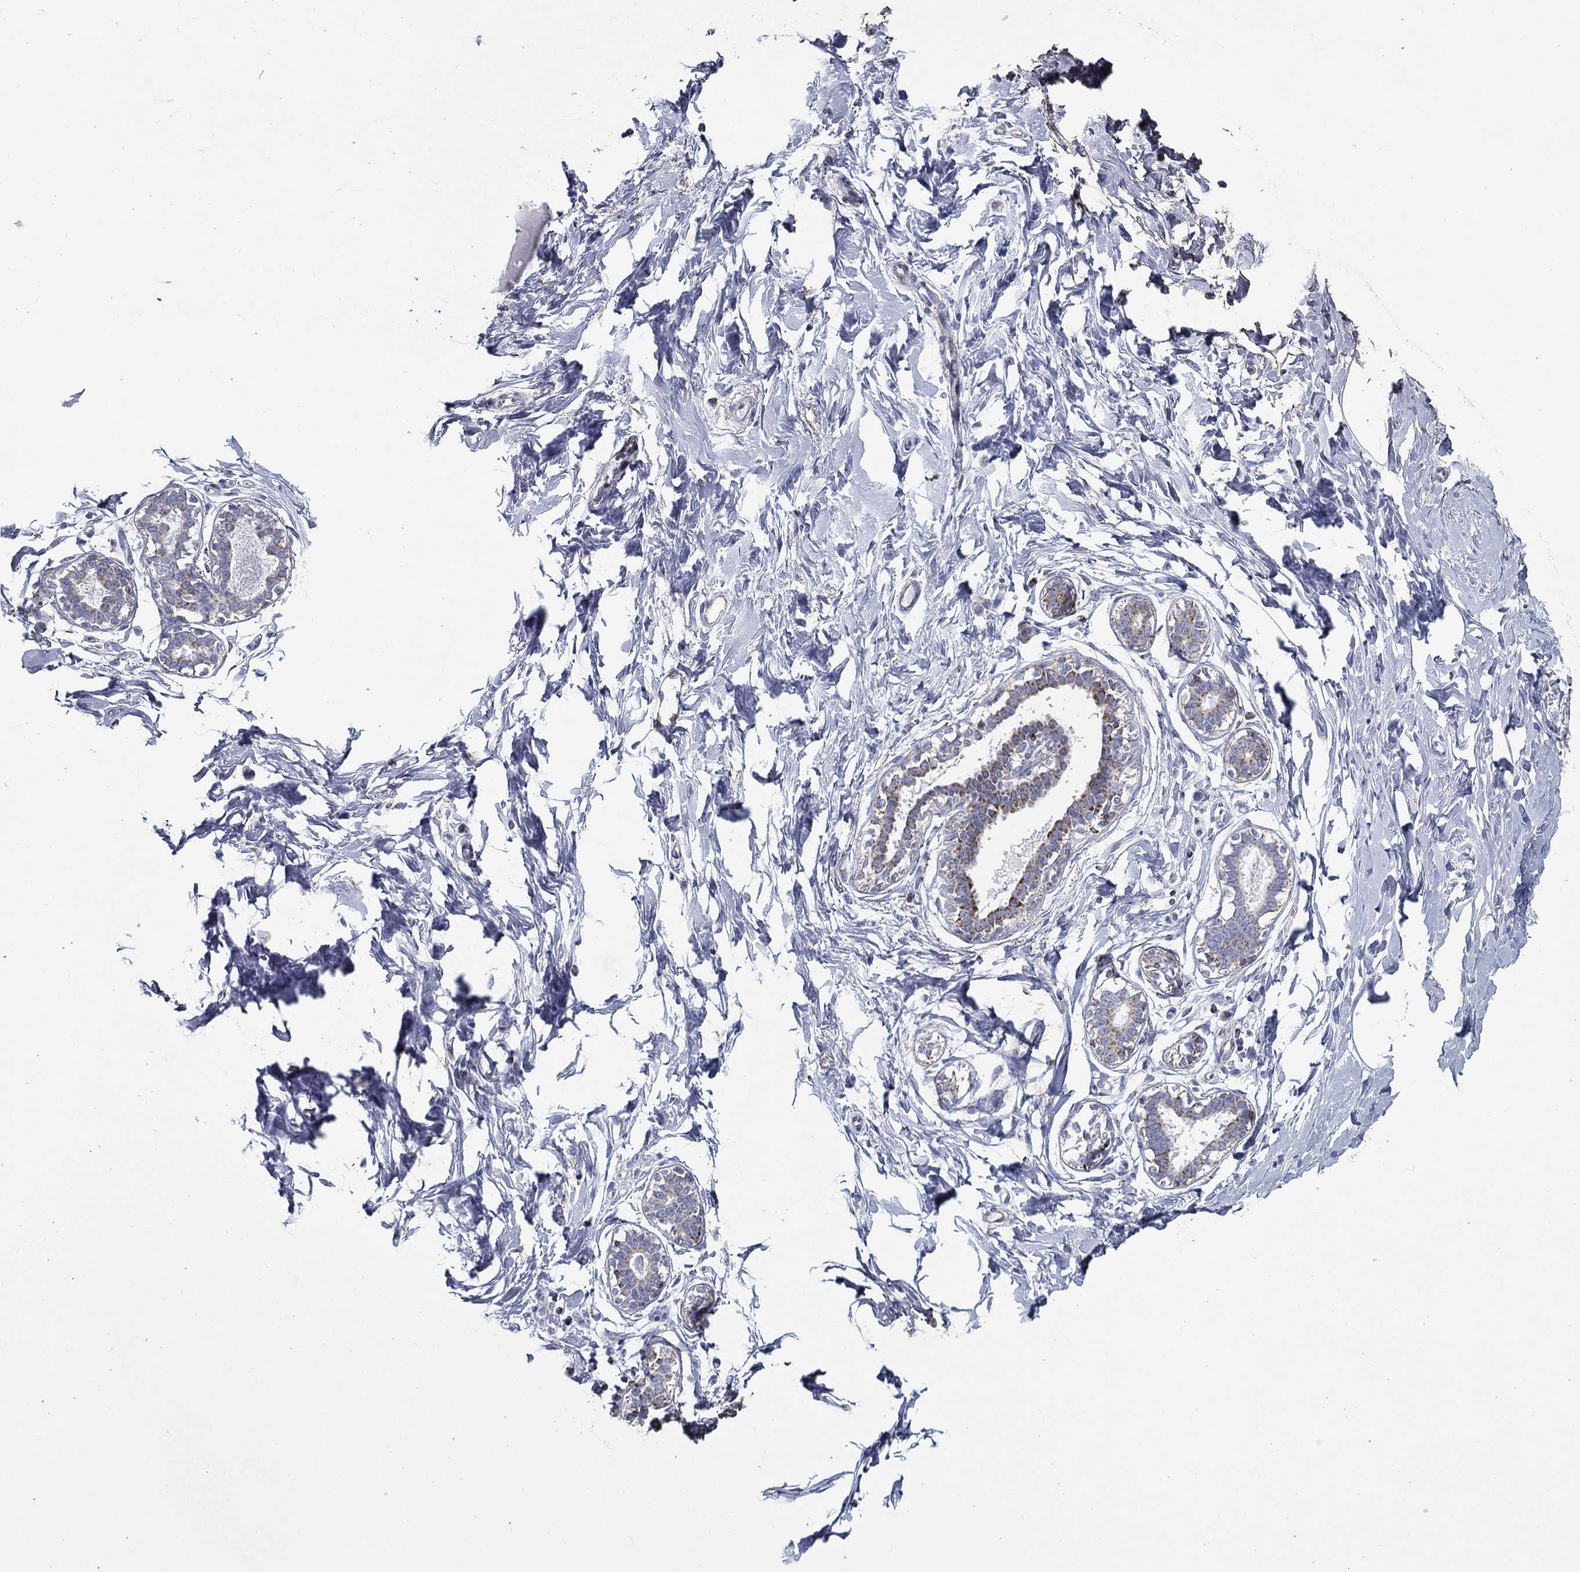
{"staining": {"intensity": "negative", "quantity": "none", "location": "none"}, "tissue": "breast", "cell_type": "Adipocytes", "image_type": "normal", "snomed": [{"axis": "morphology", "description": "Normal tissue, NOS"}, {"axis": "morphology", "description": "Lobular carcinoma, in situ"}, {"axis": "topography", "description": "Breast"}], "caption": "Immunohistochemistry (IHC) micrograph of unremarkable breast: human breast stained with DAB exhibits no significant protein staining in adipocytes. The staining was performed using DAB (3,3'-diaminobenzidine) to visualize the protein expression in brown, while the nuclei were stained in blue with hematoxylin (Magnification: 20x).", "gene": "SFXN1", "patient": {"sex": "female", "age": 35}}